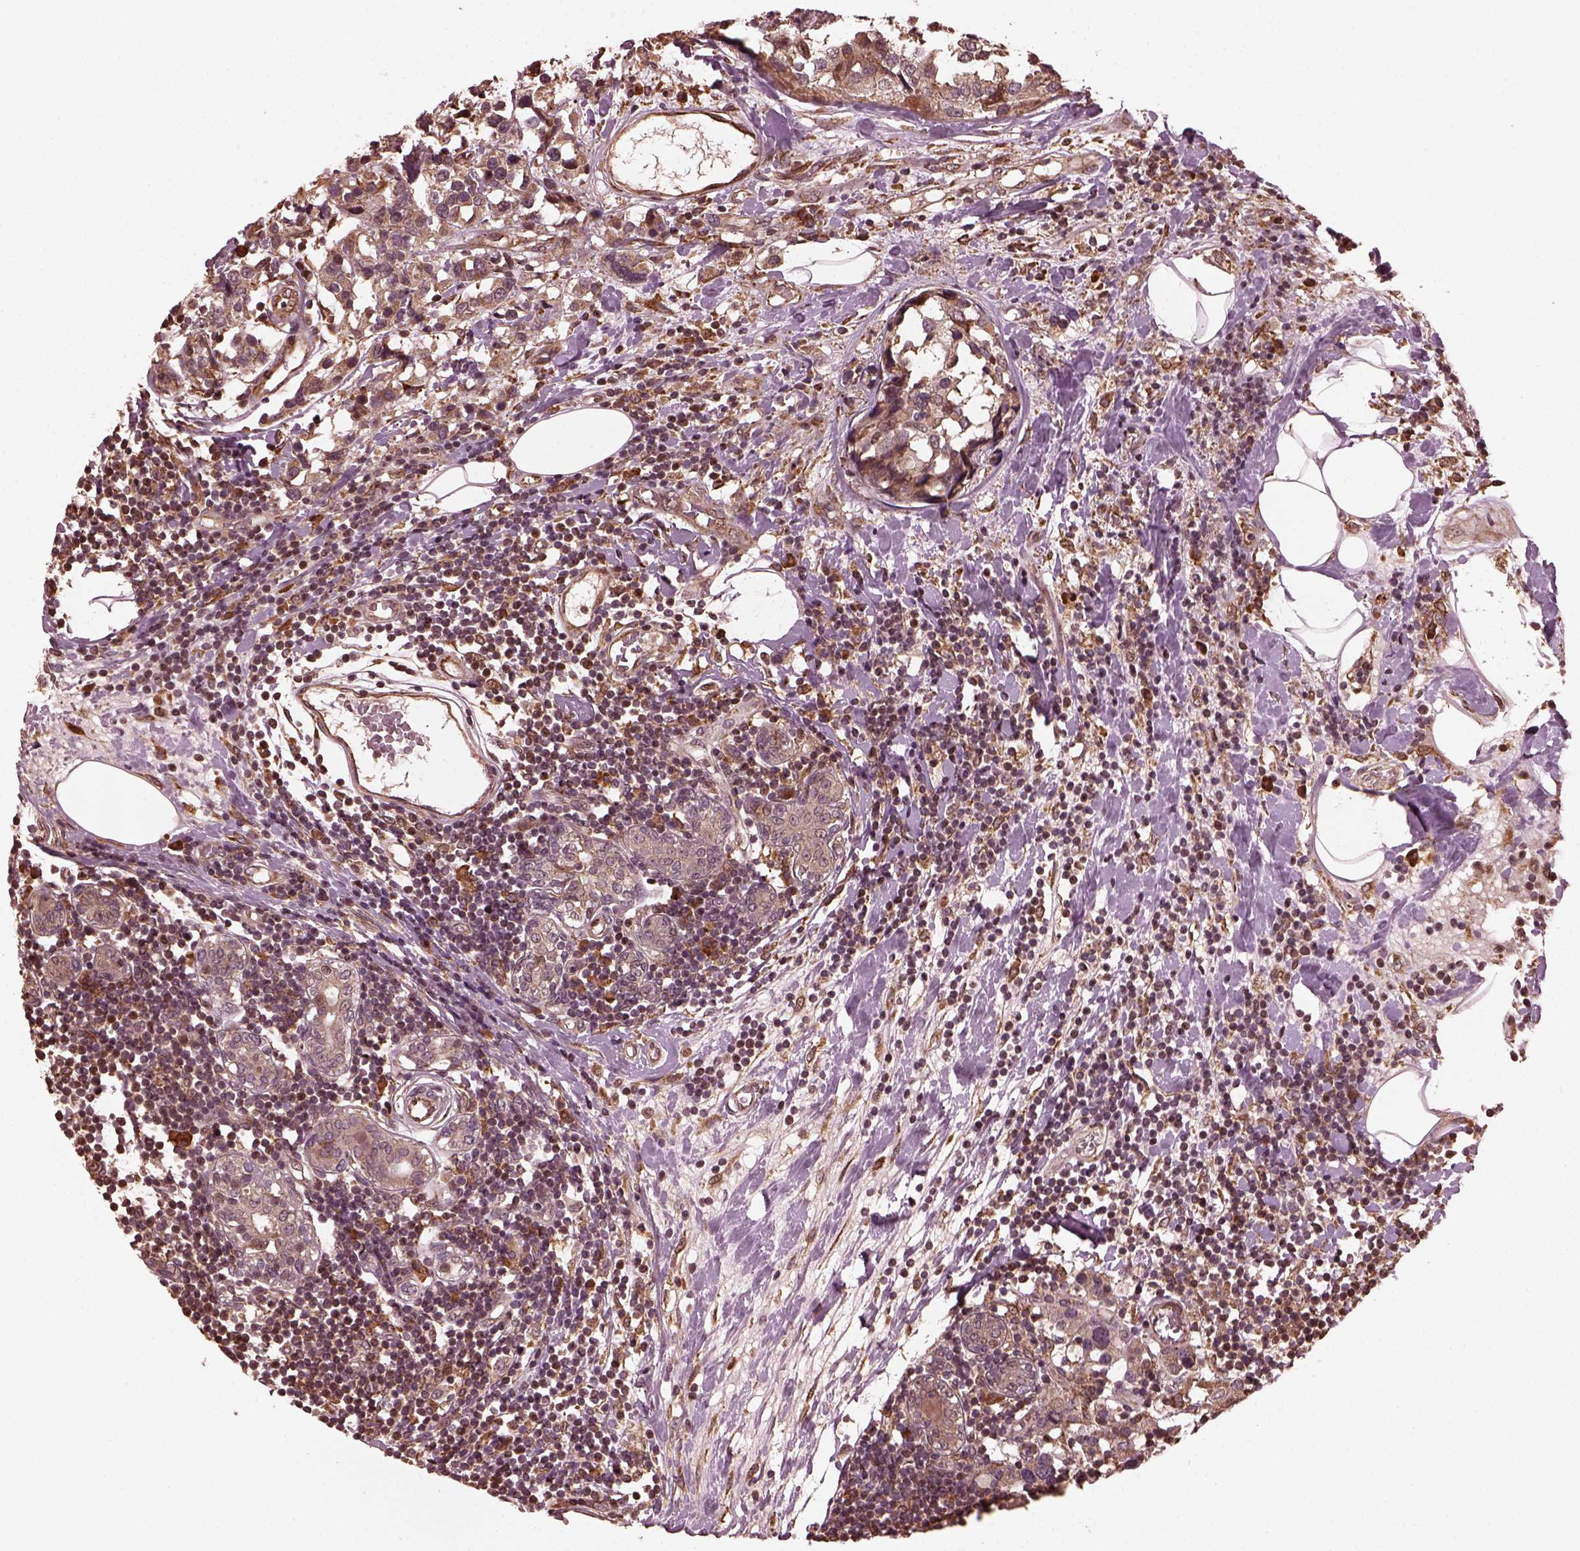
{"staining": {"intensity": "weak", "quantity": "<25%", "location": "cytoplasmic/membranous"}, "tissue": "breast cancer", "cell_type": "Tumor cells", "image_type": "cancer", "snomed": [{"axis": "morphology", "description": "Lobular carcinoma"}, {"axis": "topography", "description": "Breast"}], "caption": "Immunohistochemistry (IHC) of breast cancer displays no expression in tumor cells.", "gene": "ZNF292", "patient": {"sex": "female", "age": 59}}